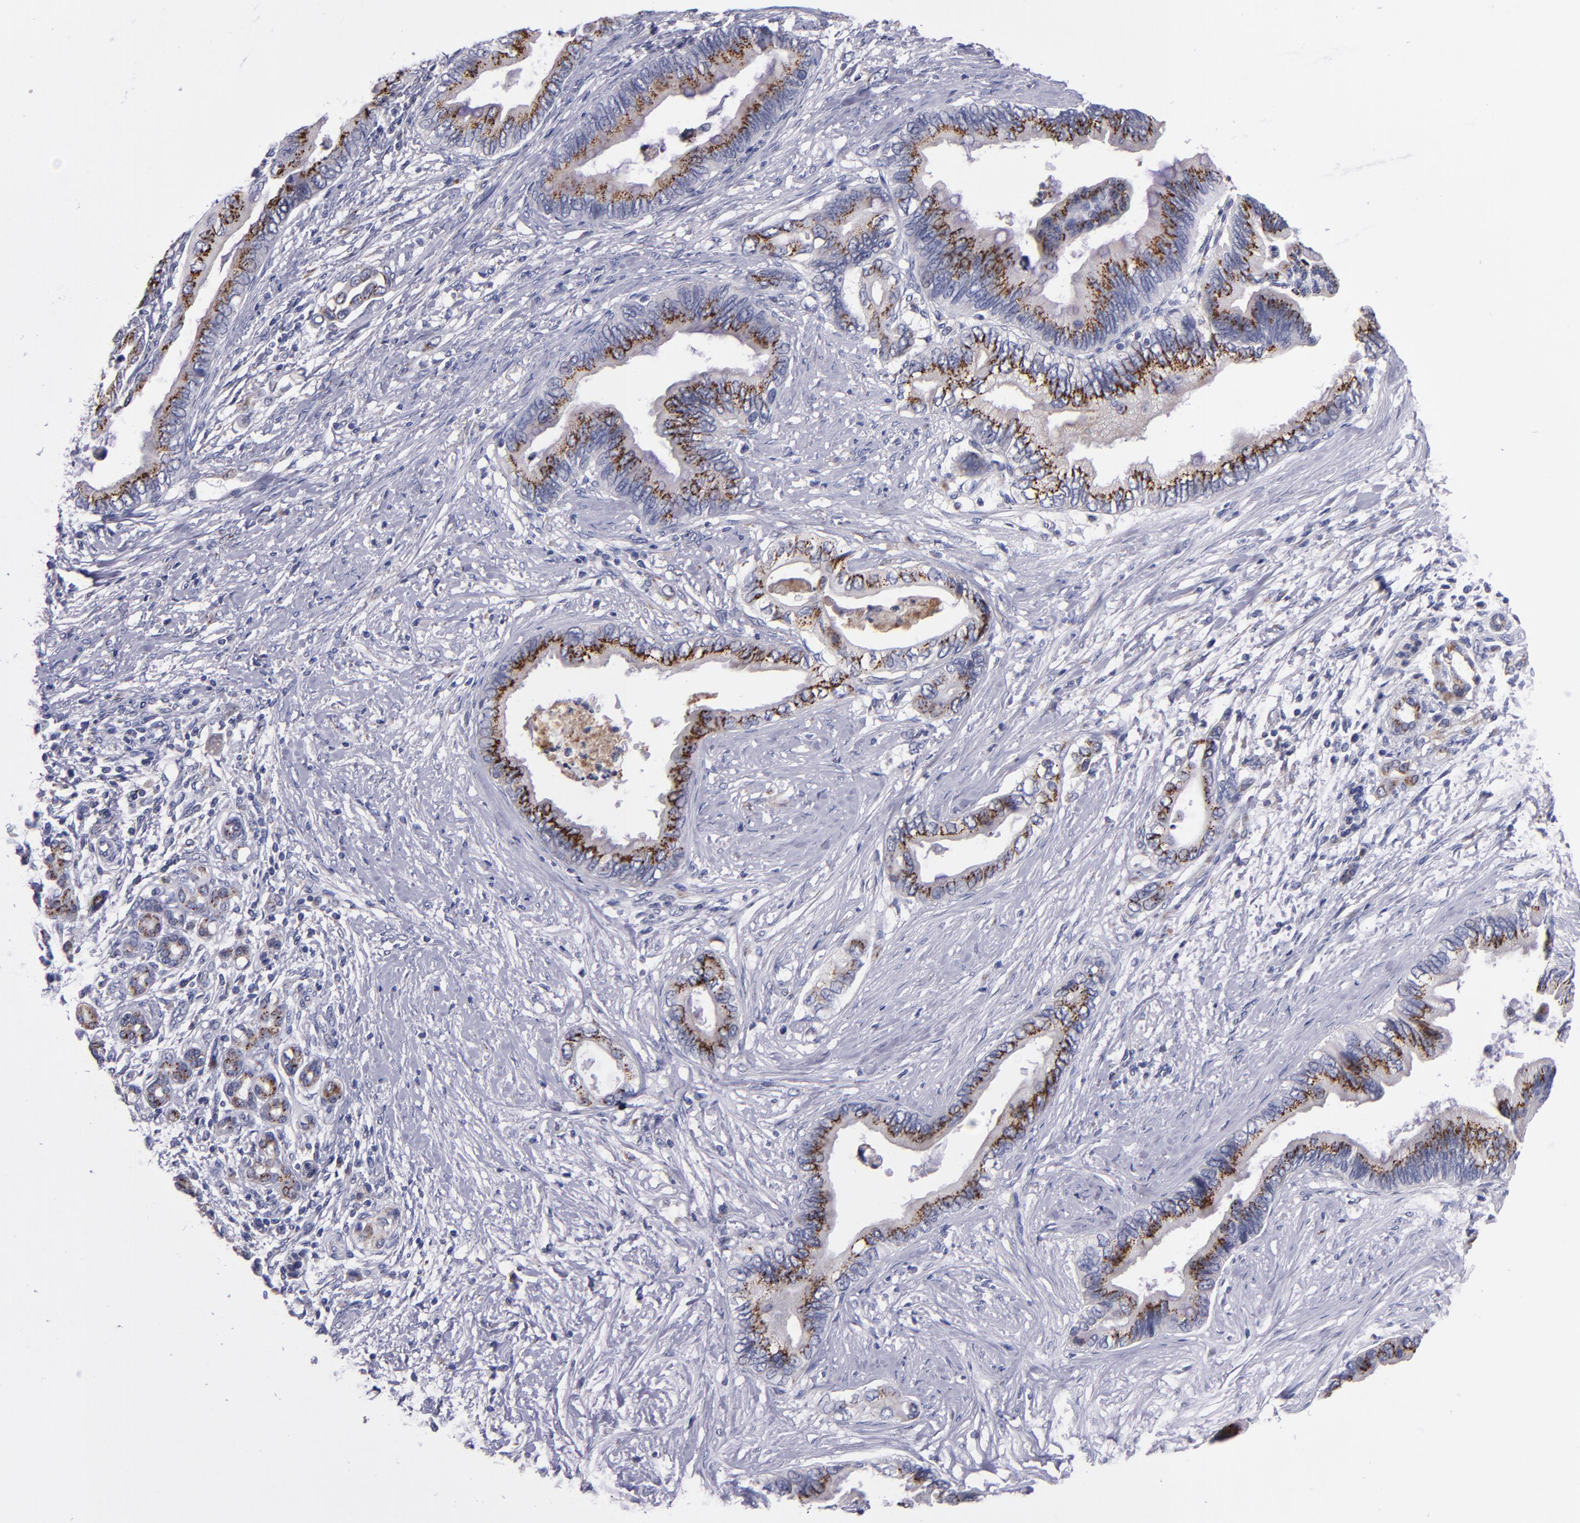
{"staining": {"intensity": "strong", "quantity": "25%-75%", "location": "cytoplasmic/membranous"}, "tissue": "pancreatic cancer", "cell_type": "Tumor cells", "image_type": "cancer", "snomed": [{"axis": "morphology", "description": "Adenocarcinoma, NOS"}, {"axis": "topography", "description": "Pancreas"}], "caption": "Protein expression analysis of human pancreatic cancer reveals strong cytoplasmic/membranous expression in about 25%-75% of tumor cells. Nuclei are stained in blue.", "gene": "RAB41", "patient": {"sex": "female", "age": 66}}